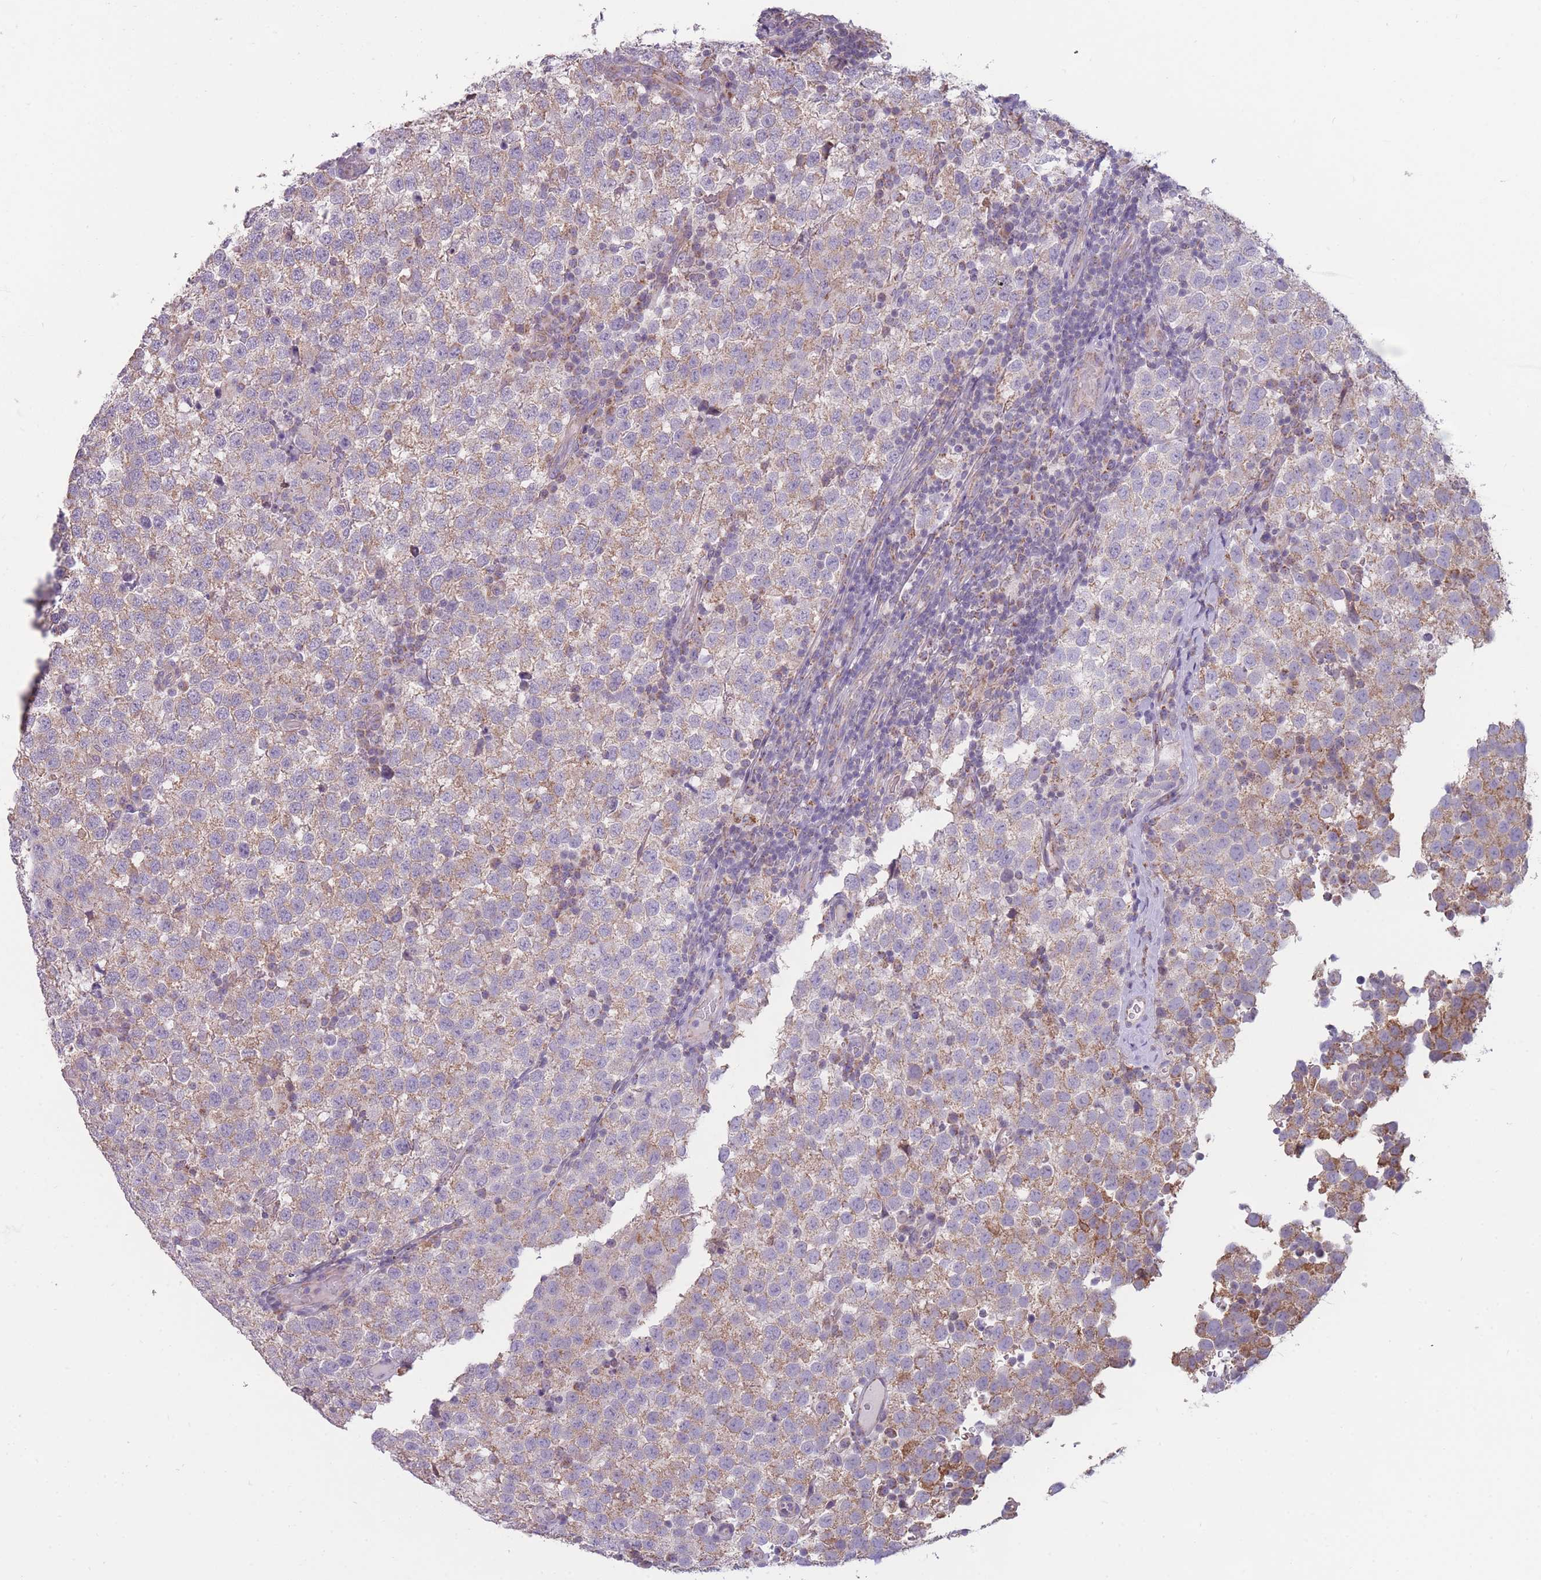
{"staining": {"intensity": "weak", "quantity": ">75%", "location": "cytoplasmic/membranous"}, "tissue": "testis cancer", "cell_type": "Tumor cells", "image_type": "cancer", "snomed": [{"axis": "morphology", "description": "Seminoma, NOS"}, {"axis": "topography", "description": "Testis"}], "caption": "A brown stain labels weak cytoplasmic/membranous positivity of a protein in testis seminoma tumor cells.", "gene": "MRPS18C", "patient": {"sex": "male", "age": 34}}